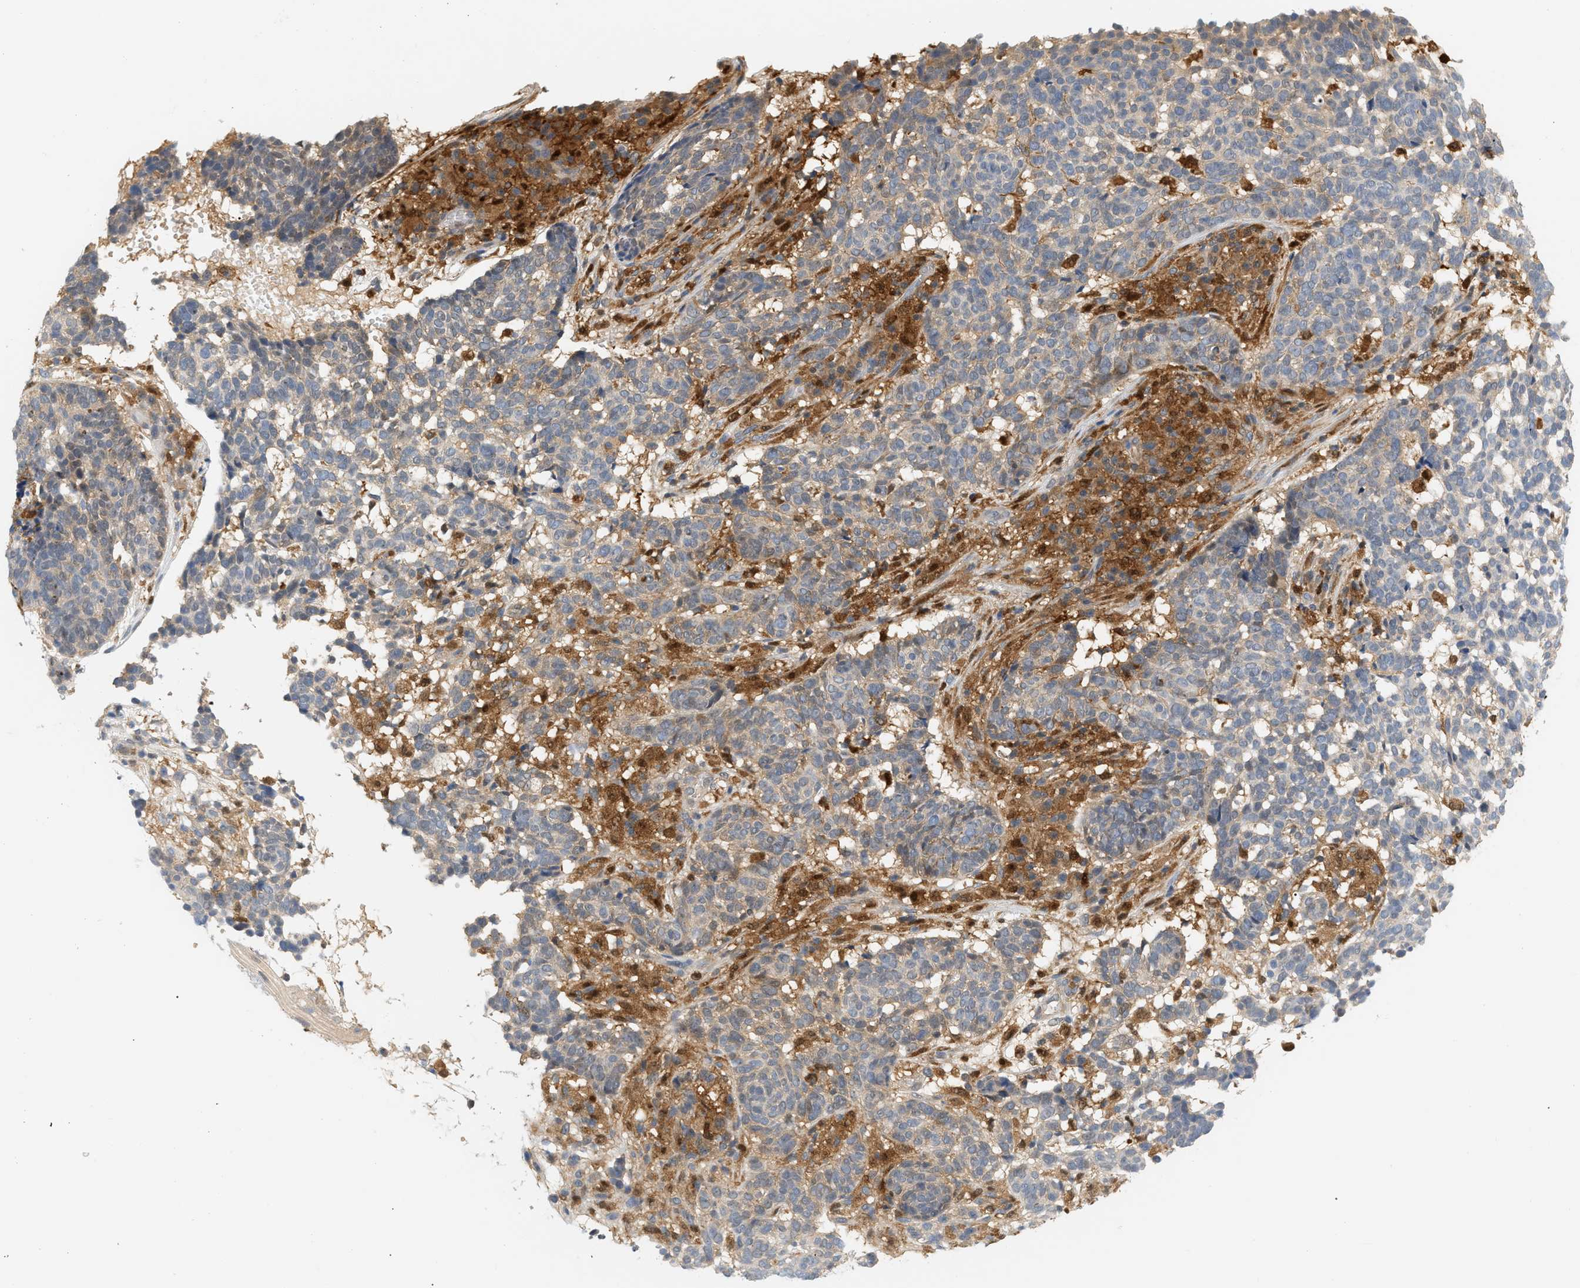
{"staining": {"intensity": "weak", "quantity": "25%-75%", "location": "cytoplasmic/membranous"}, "tissue": "skin cancer", "cell_type": "Tumor cells", "image_type": "cancer", "snomed": [{"axis": "morphology", "description": "Basal cell carcinoma"}, {"axis": "topography", "description": "Skin"}], "caption": "High-power microscopy captured an immunohistochemistry histopathology image of skin cancer (basal cell carcinoma), revealing weak cytoplasmic/membranous staining in about 25%-75% of tumor cells.", "gene": "PYCARD", "patient": {"sex": "male", "age": 85}}